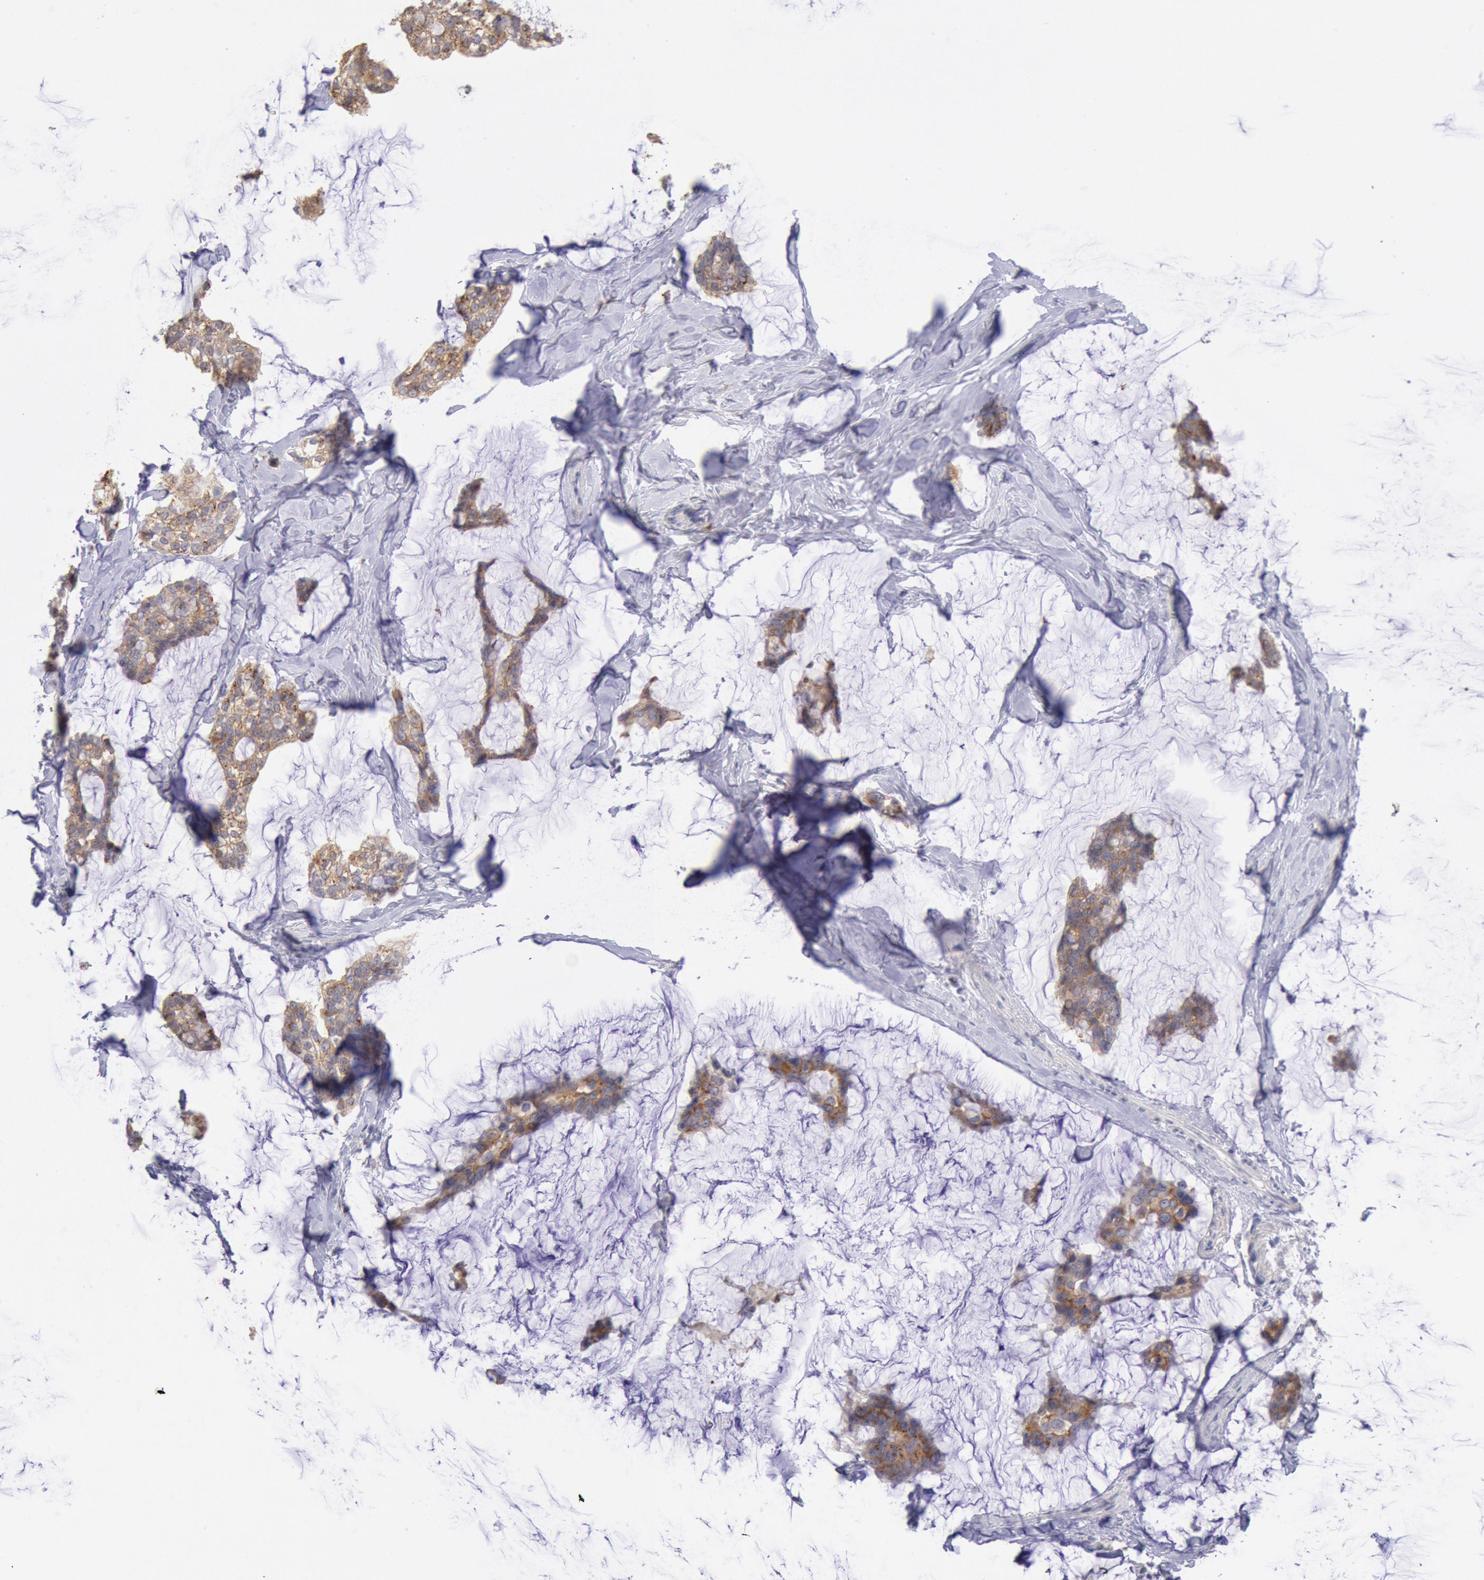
{"staining": {"intensity": "moderate", "quantity": ">75%", "location": "cytoplasmic/membranous"}, "tissue": "breast cancer", "cell_type": "Tumor cells", "image_type": "cancer", "snomed": [{"axis": "morphology", "description": "Duct carcinoma"}, {"axis": "topography", "description": "Breast"}], "caption": "There is medium levels of moderate cytoplasmic/membranous staining in tumor cells of breast cancer, as demonstrated by immunohistochemical staining (brown color).", "gene": "GAL3ST1", "patient": {"sex": "female", "age": 93}}